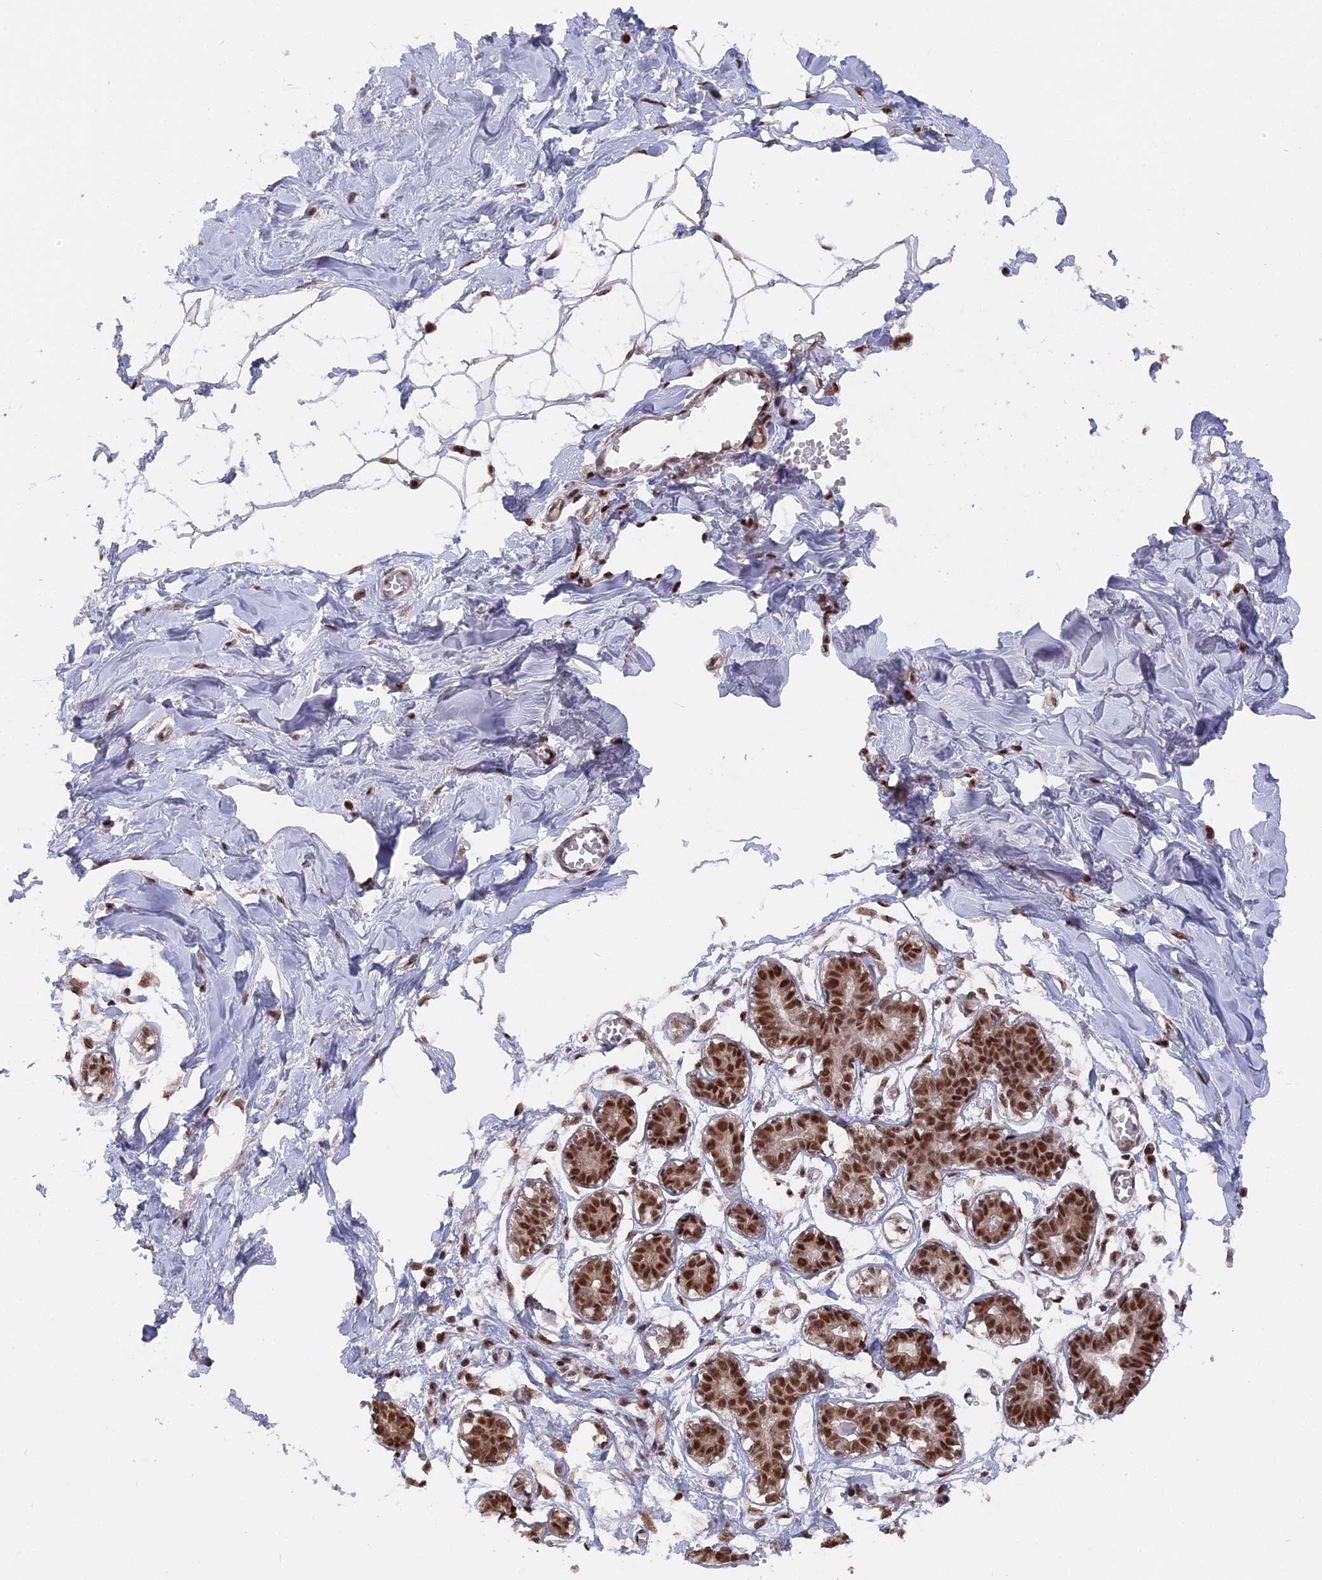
{"staining": {"intensity": "strong", "quantity": ">75%", "location": "nuclear"}, "tissue": "breast", "cell_type": "Adipocytes", "image_type": "normal", "snomed": [{"axis": "morphology", "description": "Normal tissue, NOS"}, {"axis": "topography", "description": "Breast"}], "caption": "Unremarkable breast demonstrates strong nuclear positivity in approximately >75% of adipocytes.", "gene": "SF3A2", "patient": {"sex": "female", "age": 27}}